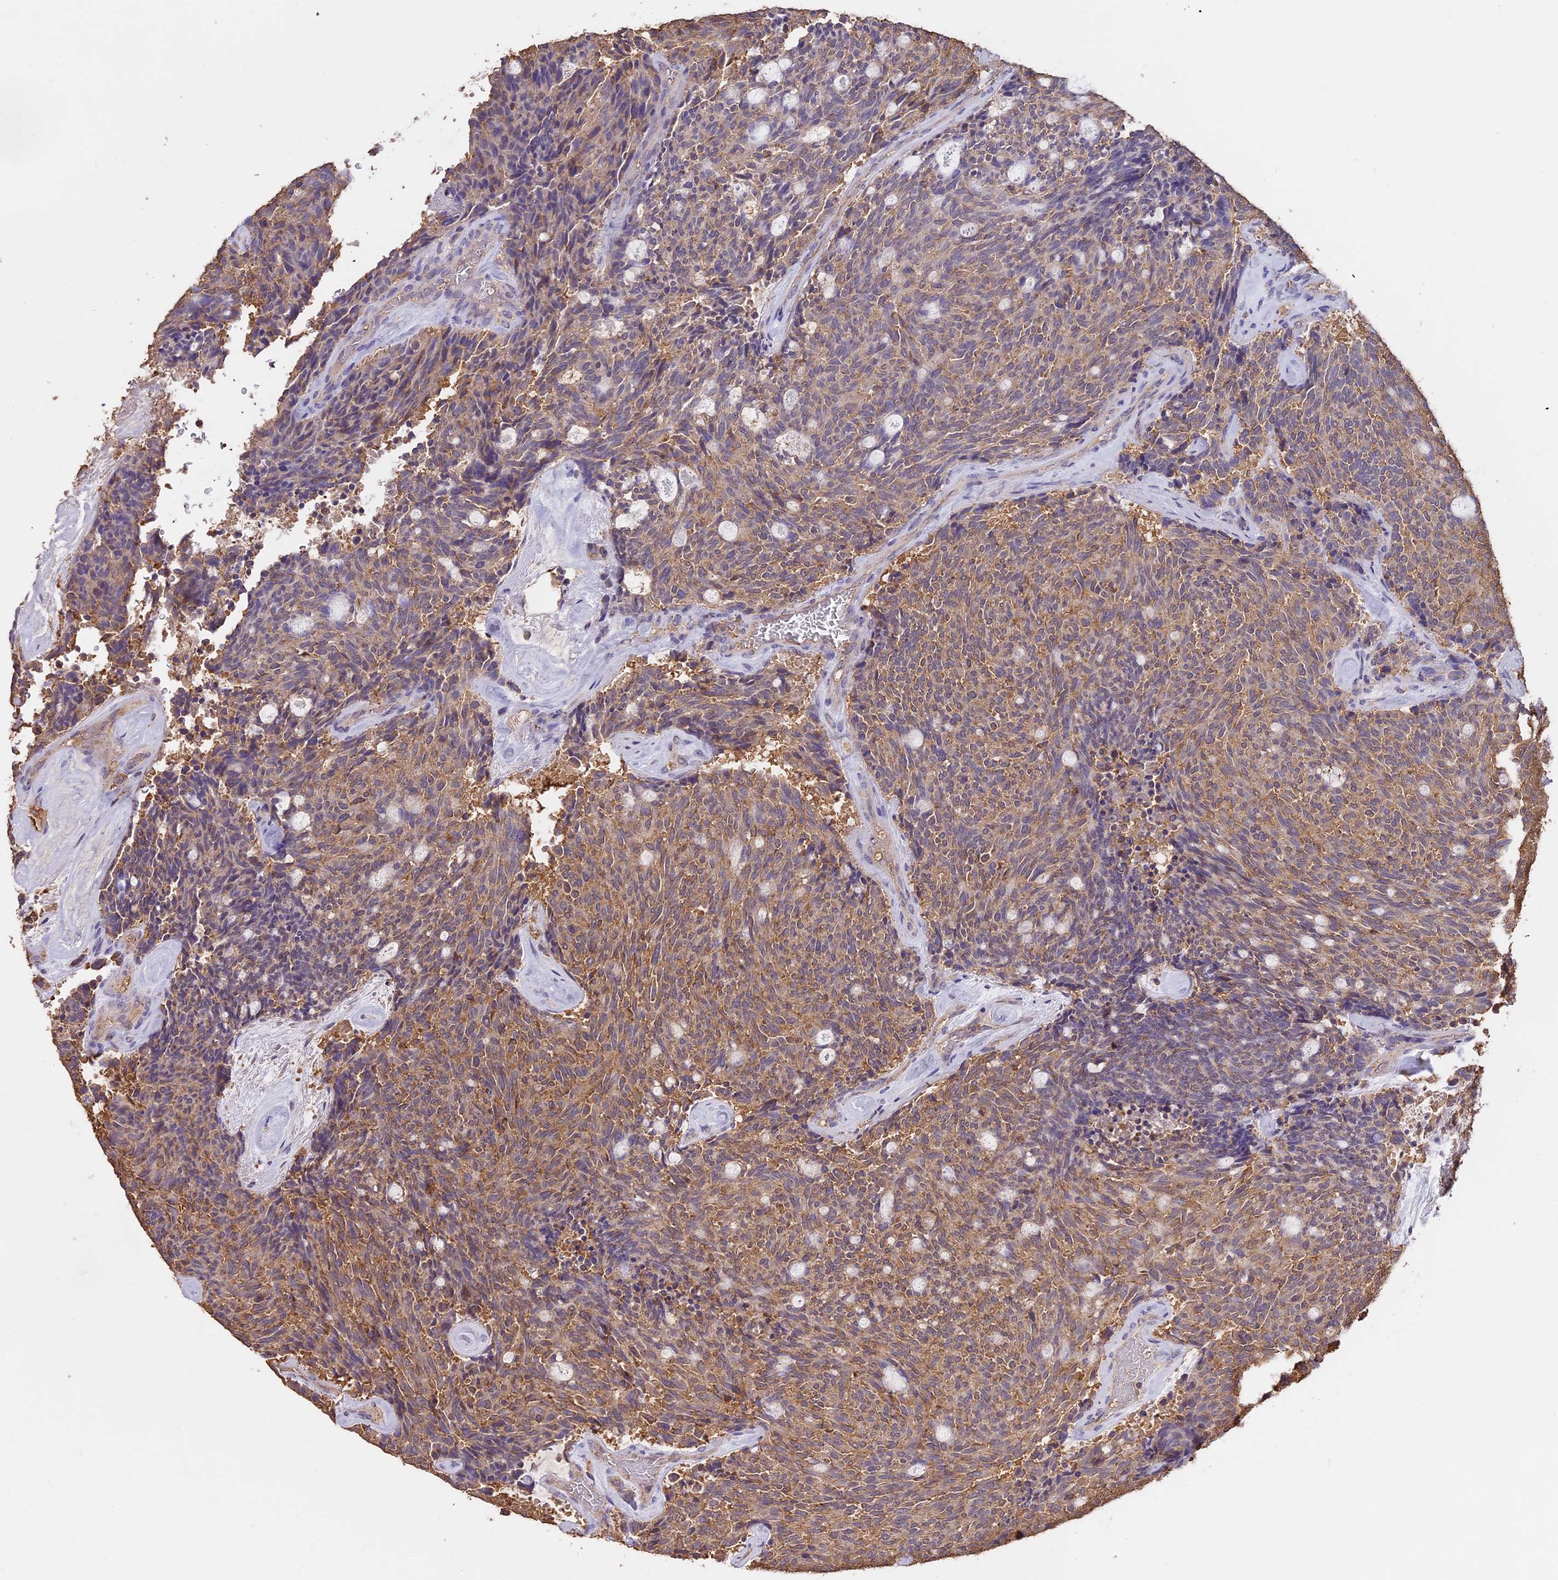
{"staining": {"intensity": "moderate", "quantity": ">75%", "location": "cytoplasmic/membranous"}, "tissue": "carcinoid", "cell_type": "Tumor cells", "image_type": "cancer", "snomed": [{"axis": "morphology", "description": "Carcinoid, malignant, NOS"}, {"axis": "topography", "description": "Pancreas"}], "caption": "Human carcinoid stained with a brown dye displays moderate cytoplasmic/membranous positive positivity in about >75% of tumor cells.", "gene": "ARHGAP19", "patient": {"sex": "female", "age": 54}}